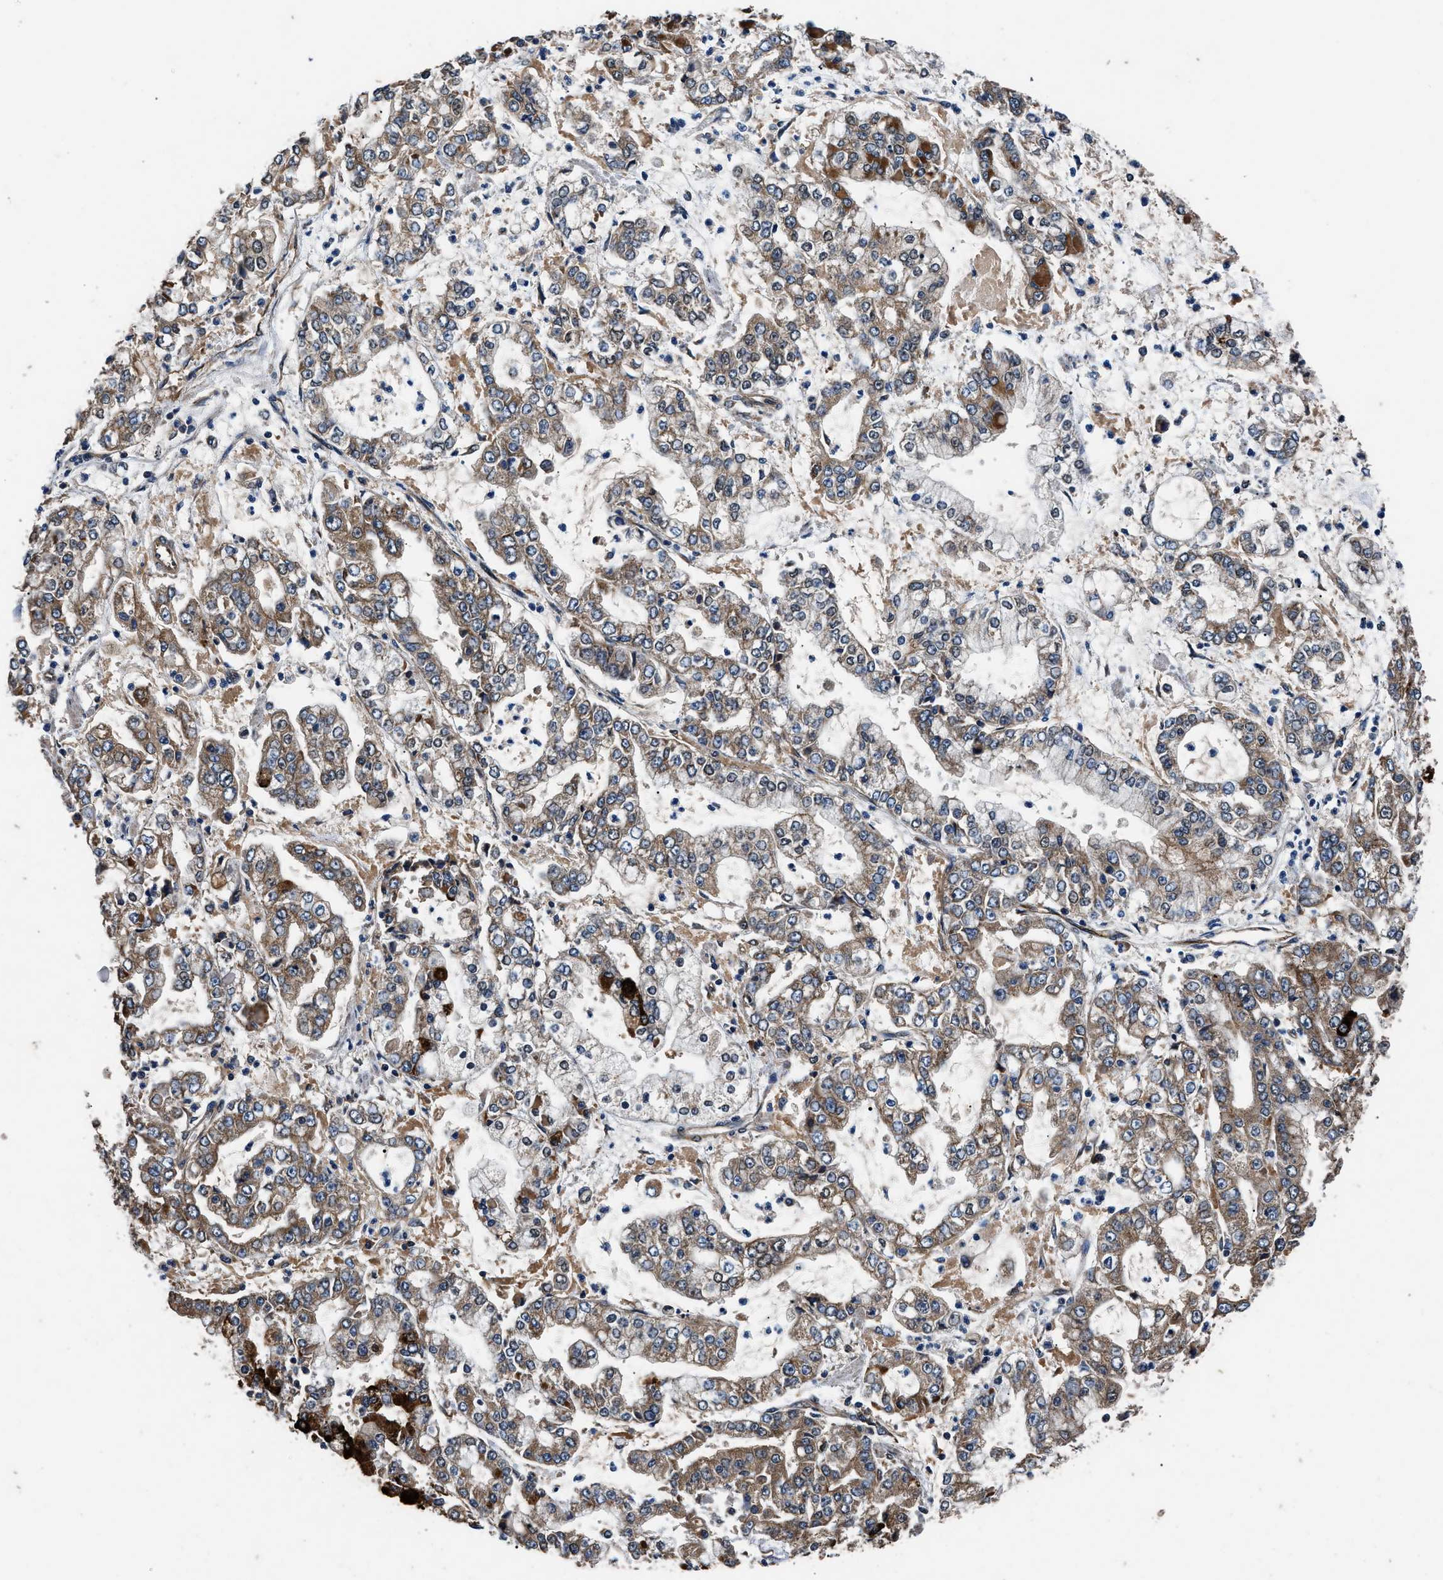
{"staining": {"intensity": "moderate", "quantity": ">75%", "location": "cytoplasmic/membranous"}, "tissue": "stomach cancer", "cell_type": "Tumor cells", "image_type": "cancer", "snomed": [{"axis": "morphology", "description": "Adenocarcinoma, NOS"}, {"axis": "topography", "description": "Stomach"}], "caption": "Immunohistochemical staining of stomach cancer (adenocarcinoma) exhibits moderate cytoplasmic/membranous protein staining in approximately >75% of tumor cells.", "gene": "DHRS7B", "patient": {"sex": "male", "age": 76}}